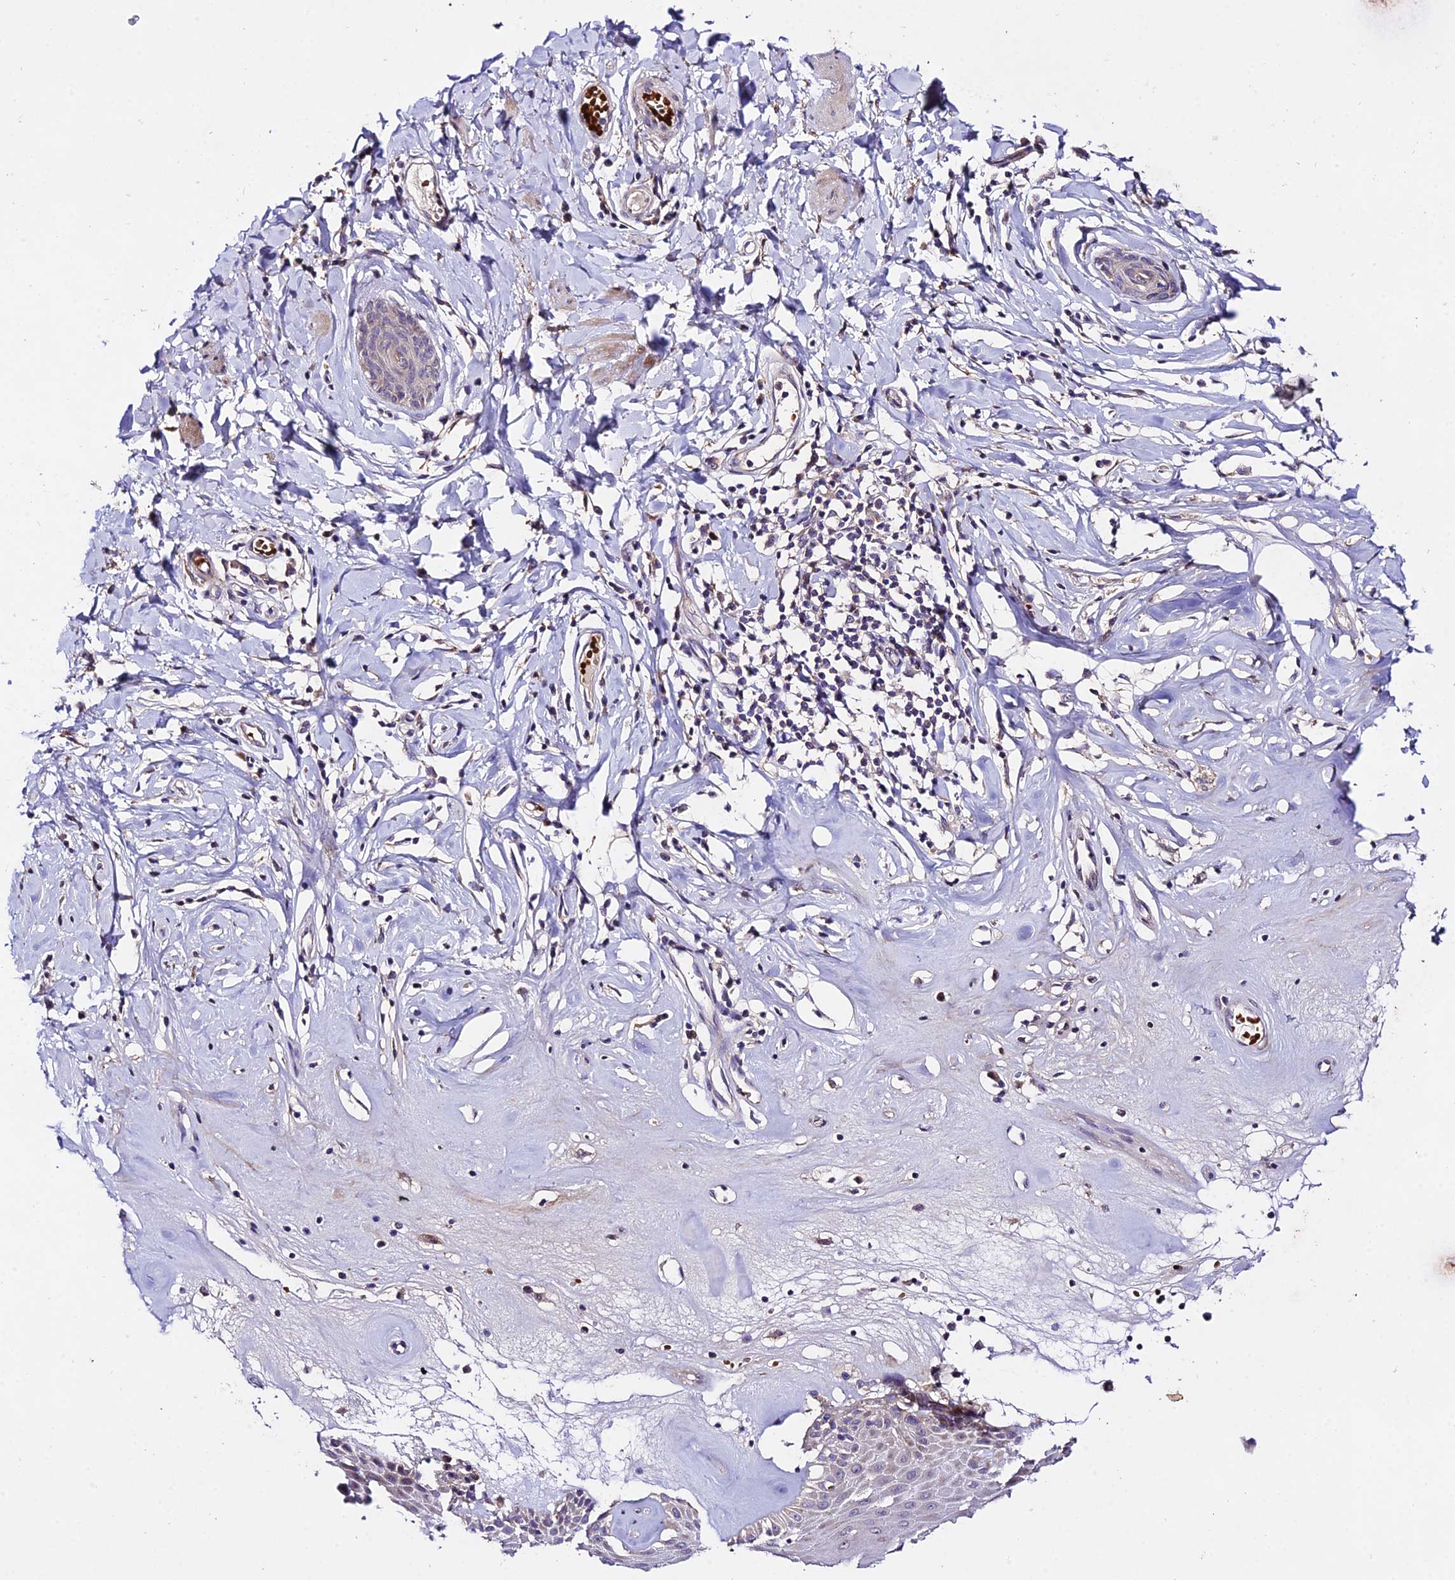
{"staining": {"intensity": "negative", "quantity": "none", "location": "none"}, "tissue": "skin", "cell_type": "Epidermal cells", "image_type": "normal", "snomed": [{"axis": "morphology", "description": "Normal tissue, NOS"}, {"axis": "morphology", "description": "Inflammation, NOS"}, {"axis": "topography", "description": "Vulva"}], "caption": "Immunohistochemistry micrograph of unremarkable skin stained for a protein (brown), which reveals no expression in epidermal cells.", "gene": "WDR5B", "patient": {"sex": "female", "age": 84}}